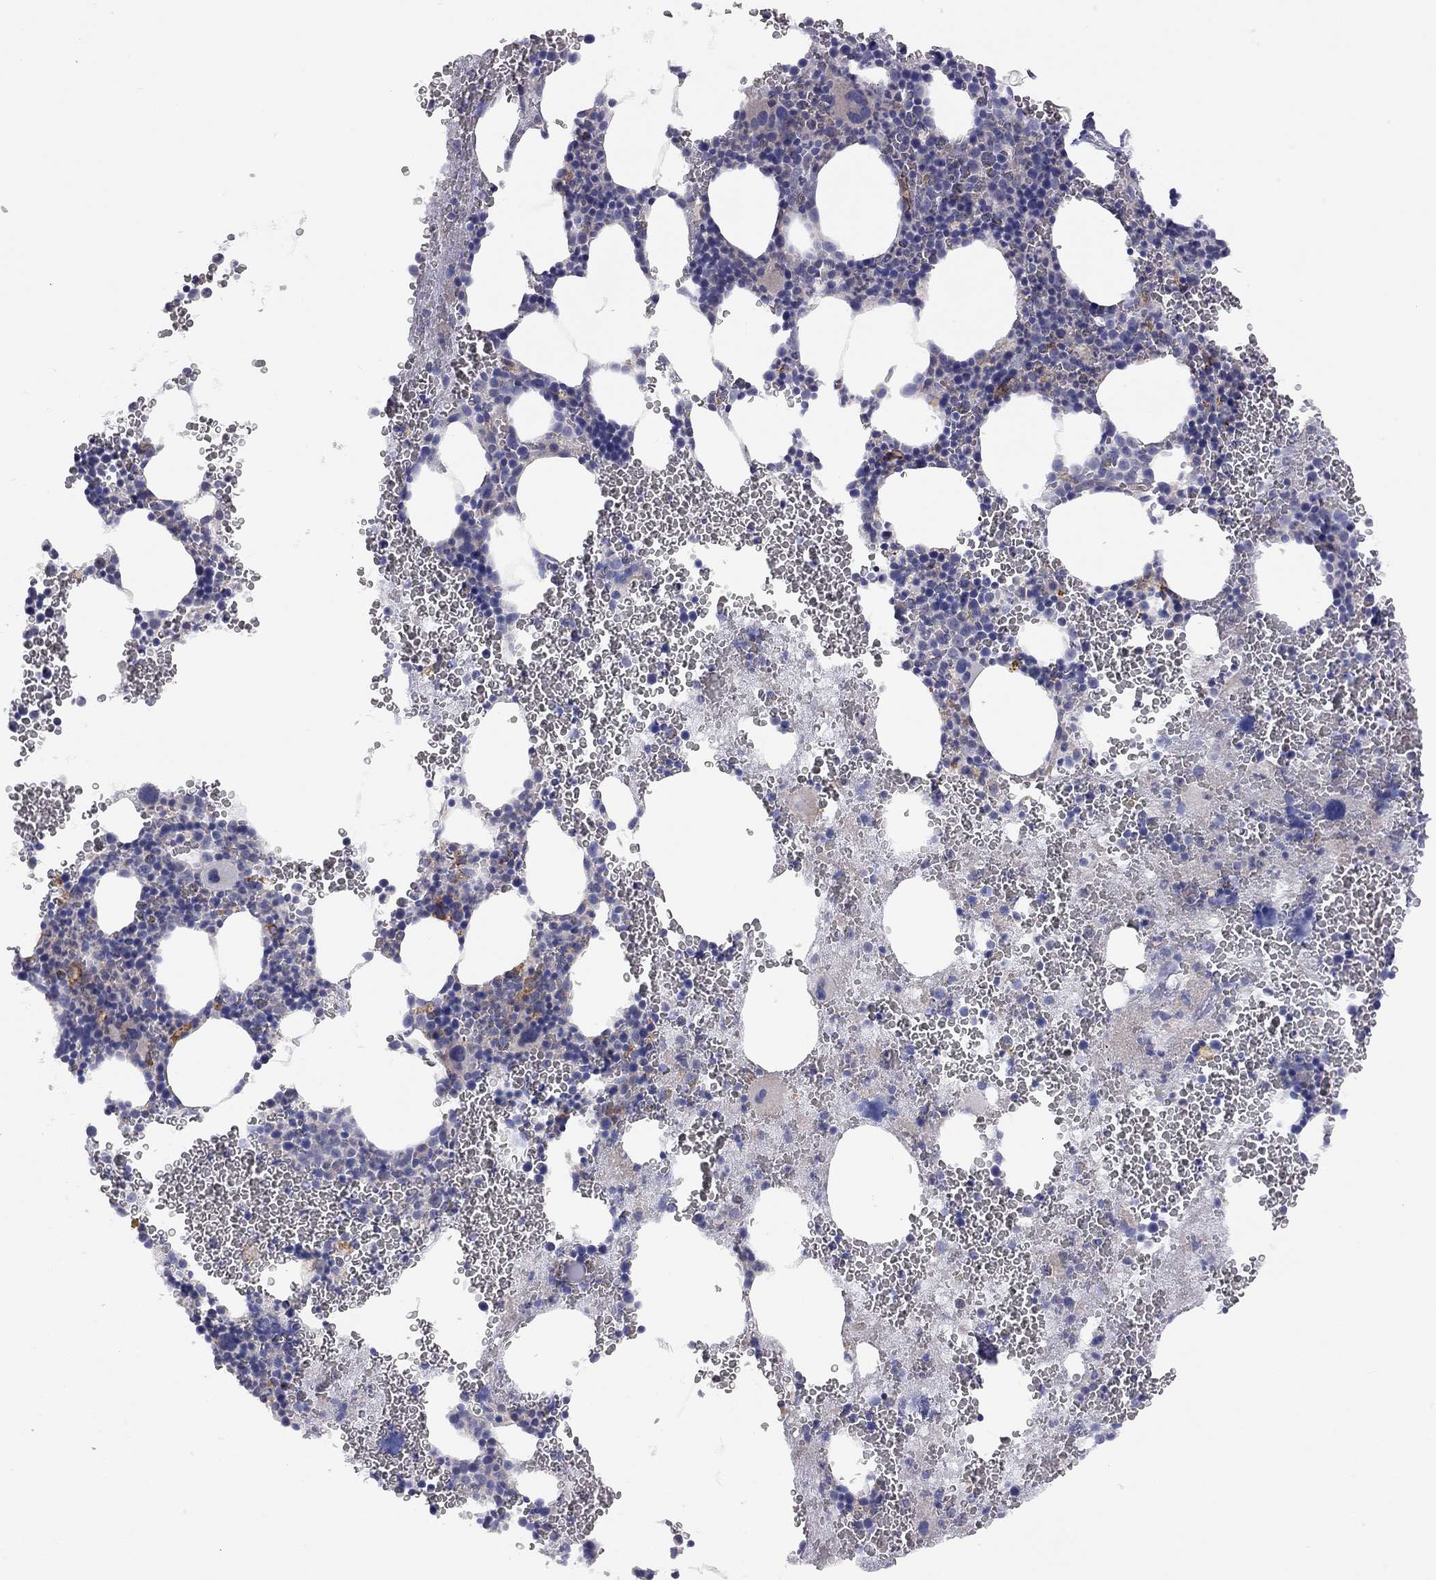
{"staining": {"intensity": "moderate", "quantity": "<25%", "location": "cytoplasmic/membranous"}, "tissue": "bone marrow", "cell_type": "Hematopoietic cells", "image_type": "normal", "snomed": [{"axis": "morphology", "description": "Normal tissue, NOS"}, {"axis": "topography", "description": "Bone marrow"}], "caption": "A photomicrograph of human bone marrow stained for a protein reveals moderate cytoplasmic/membranous brown staining in hematopoietic cells. The staining was performed using DAB (3,3'-diaminobenzidine), with brown indicating positive protein expression. Nuclei are stained blue with hematoxylin.", "gene": "GPRC5B", "patient": {"sex": "male", "age": 50}}